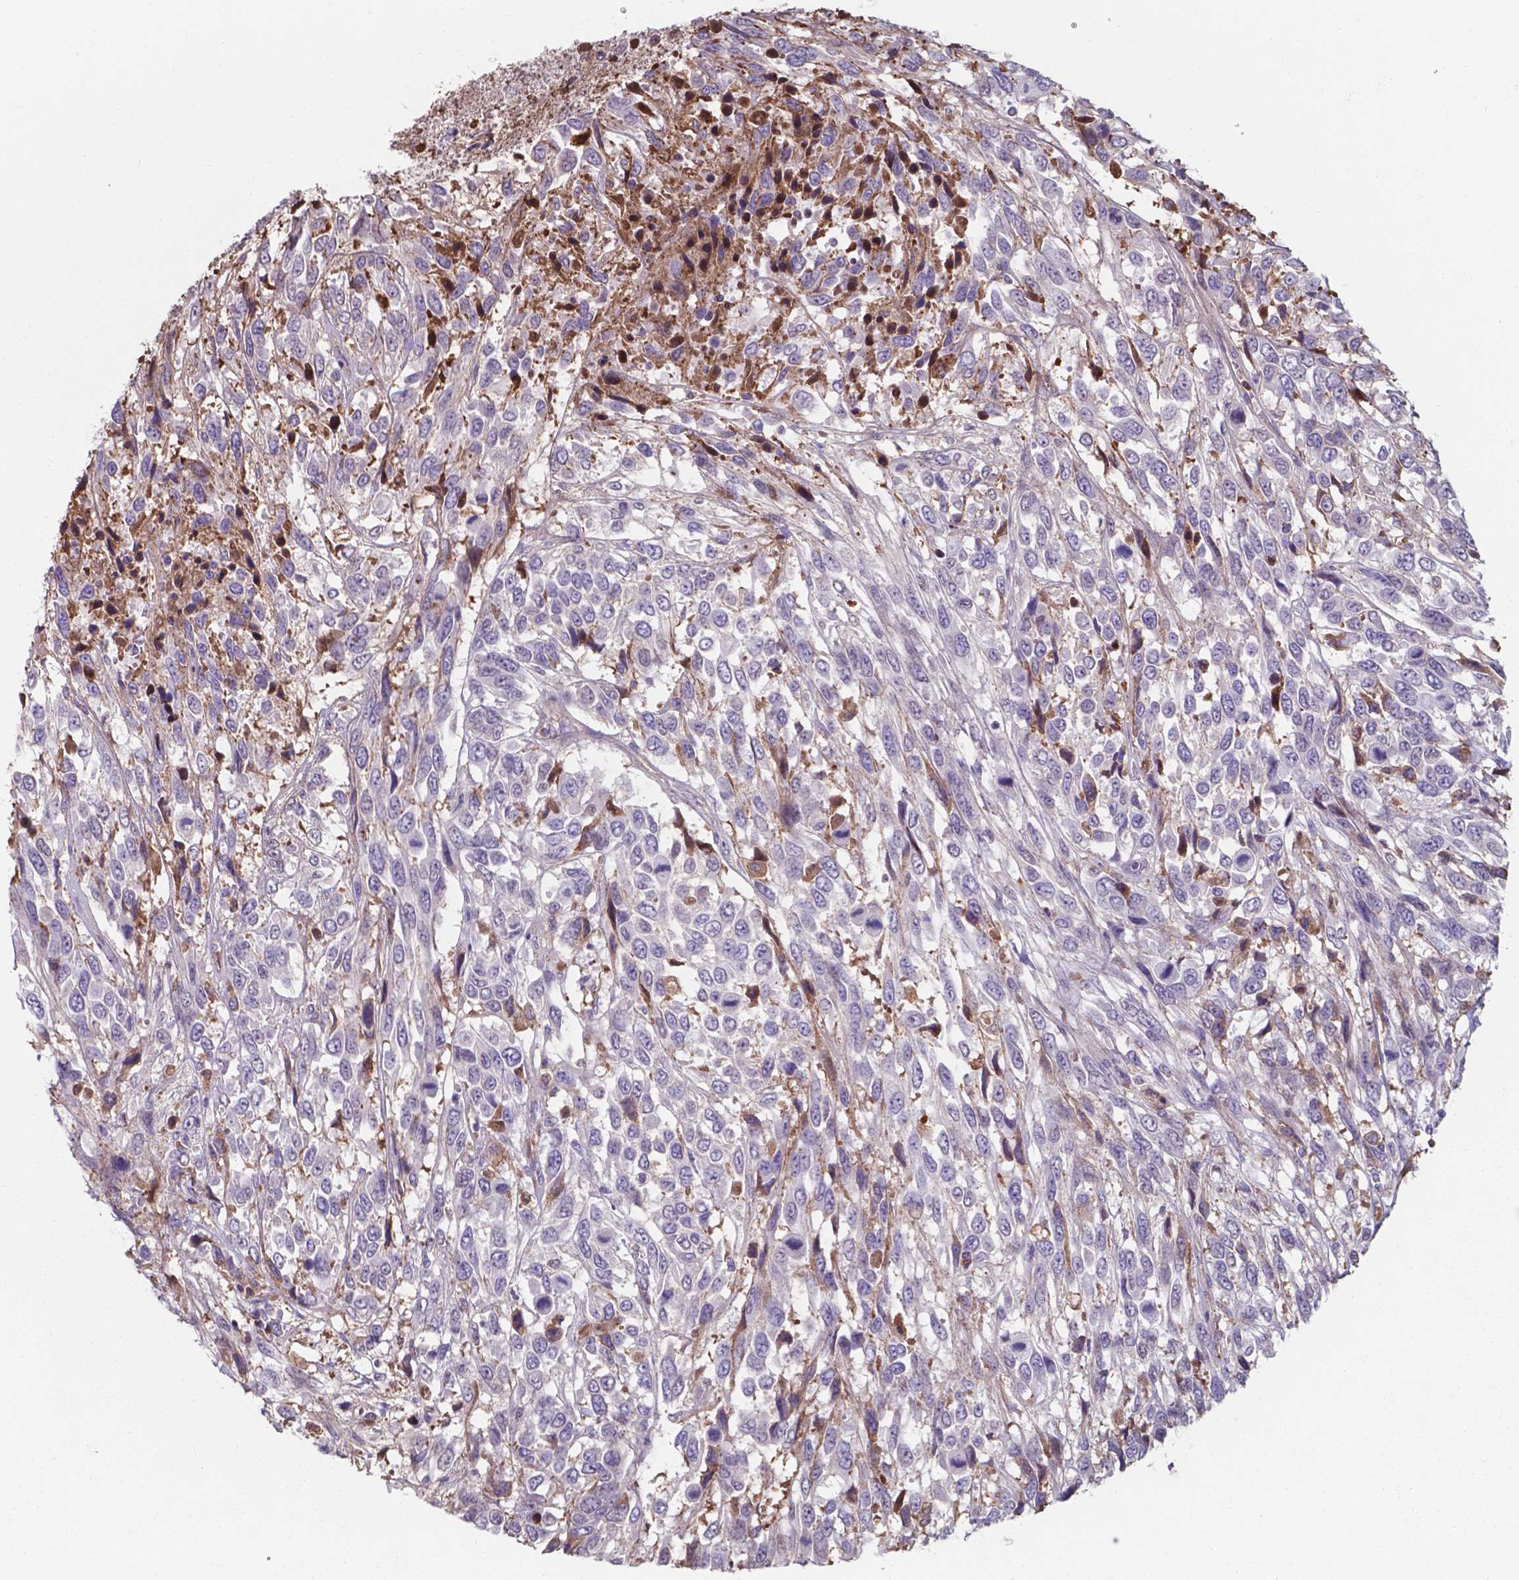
{"staining": {"intensity": "negative", "quantity": "none", "location": "none"}, "tissue": "urothelial cancer", "cell_type": "Tumor cells", "image_type": "cancer", "snomed": [{"axis": "morphology", "description": "Urothelial carcinoma, High grade"}, {"axis": "topography", "description": "Urinary bladder"}], "caption": "Tumor cells show no significant expression in urothelial cancer. (Brightfield microscopy of DAB immunohistochemistry at high magnification).", "gene": "SERPINA1", "patient": {"sex": "female", "age": 70}}